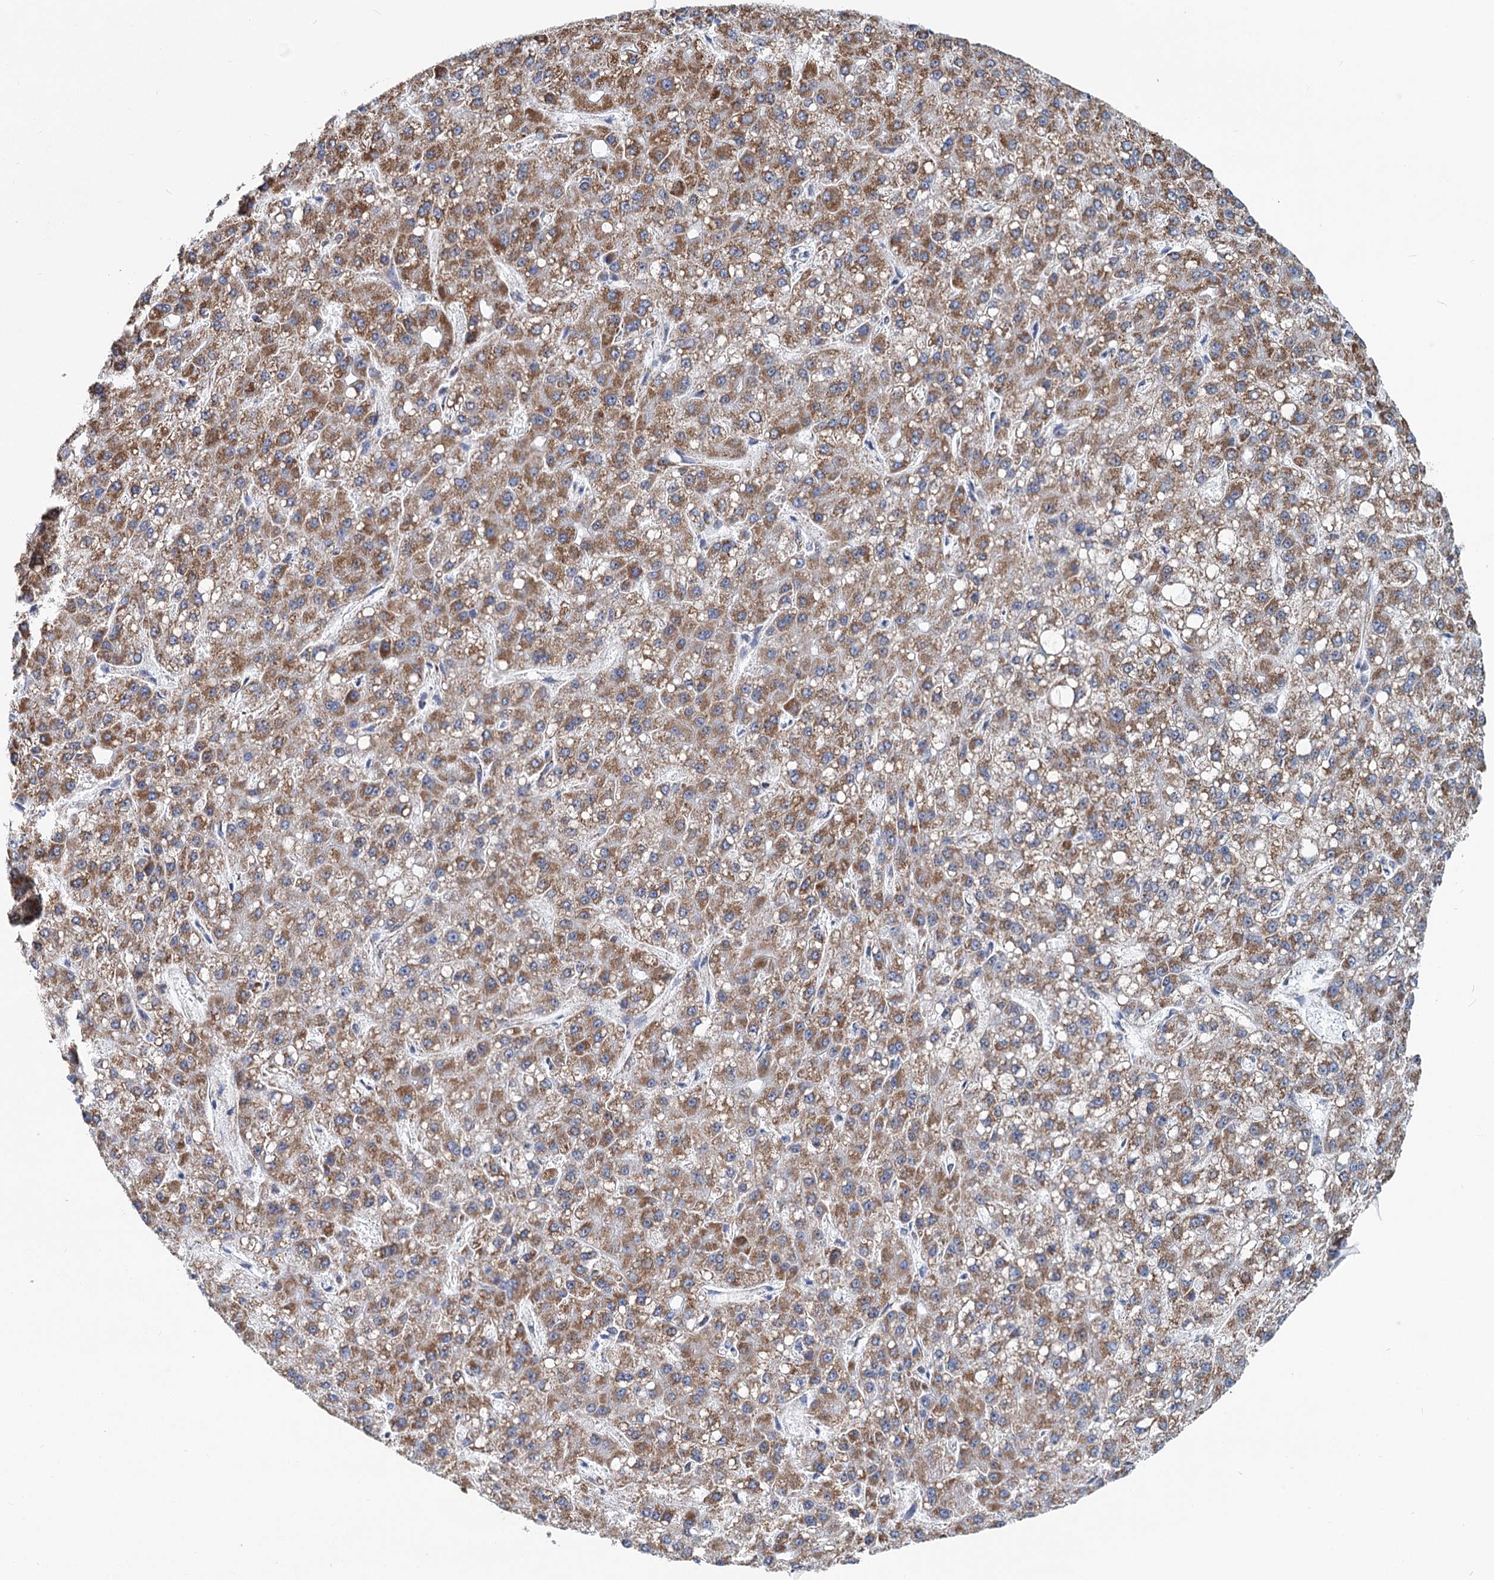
{"staining": {"intensity": "moderate", "quantity": ">75%", "location": "cytoplasmic/membranous"}, "tissue": "liver cancer", "cell_type": "Tumor cells", "image_type": "cancer", "snomed": [{"axis": "morphology", "description": "Carcinoma, Hepatocellular, NOS"}, {"axis": "topography", "description": "Liver"}], "caption": "This image demonstrates liver hepatocellular carcinoma stained with immunohistochemistry to label a protein in brown. The cytoplasmic/membranous of tumor cells show moderate positivity for the protein. Nuclei are counter-stained blue.", "gene": "MORN3", "patient": {"sex": "male", "age": 67}}